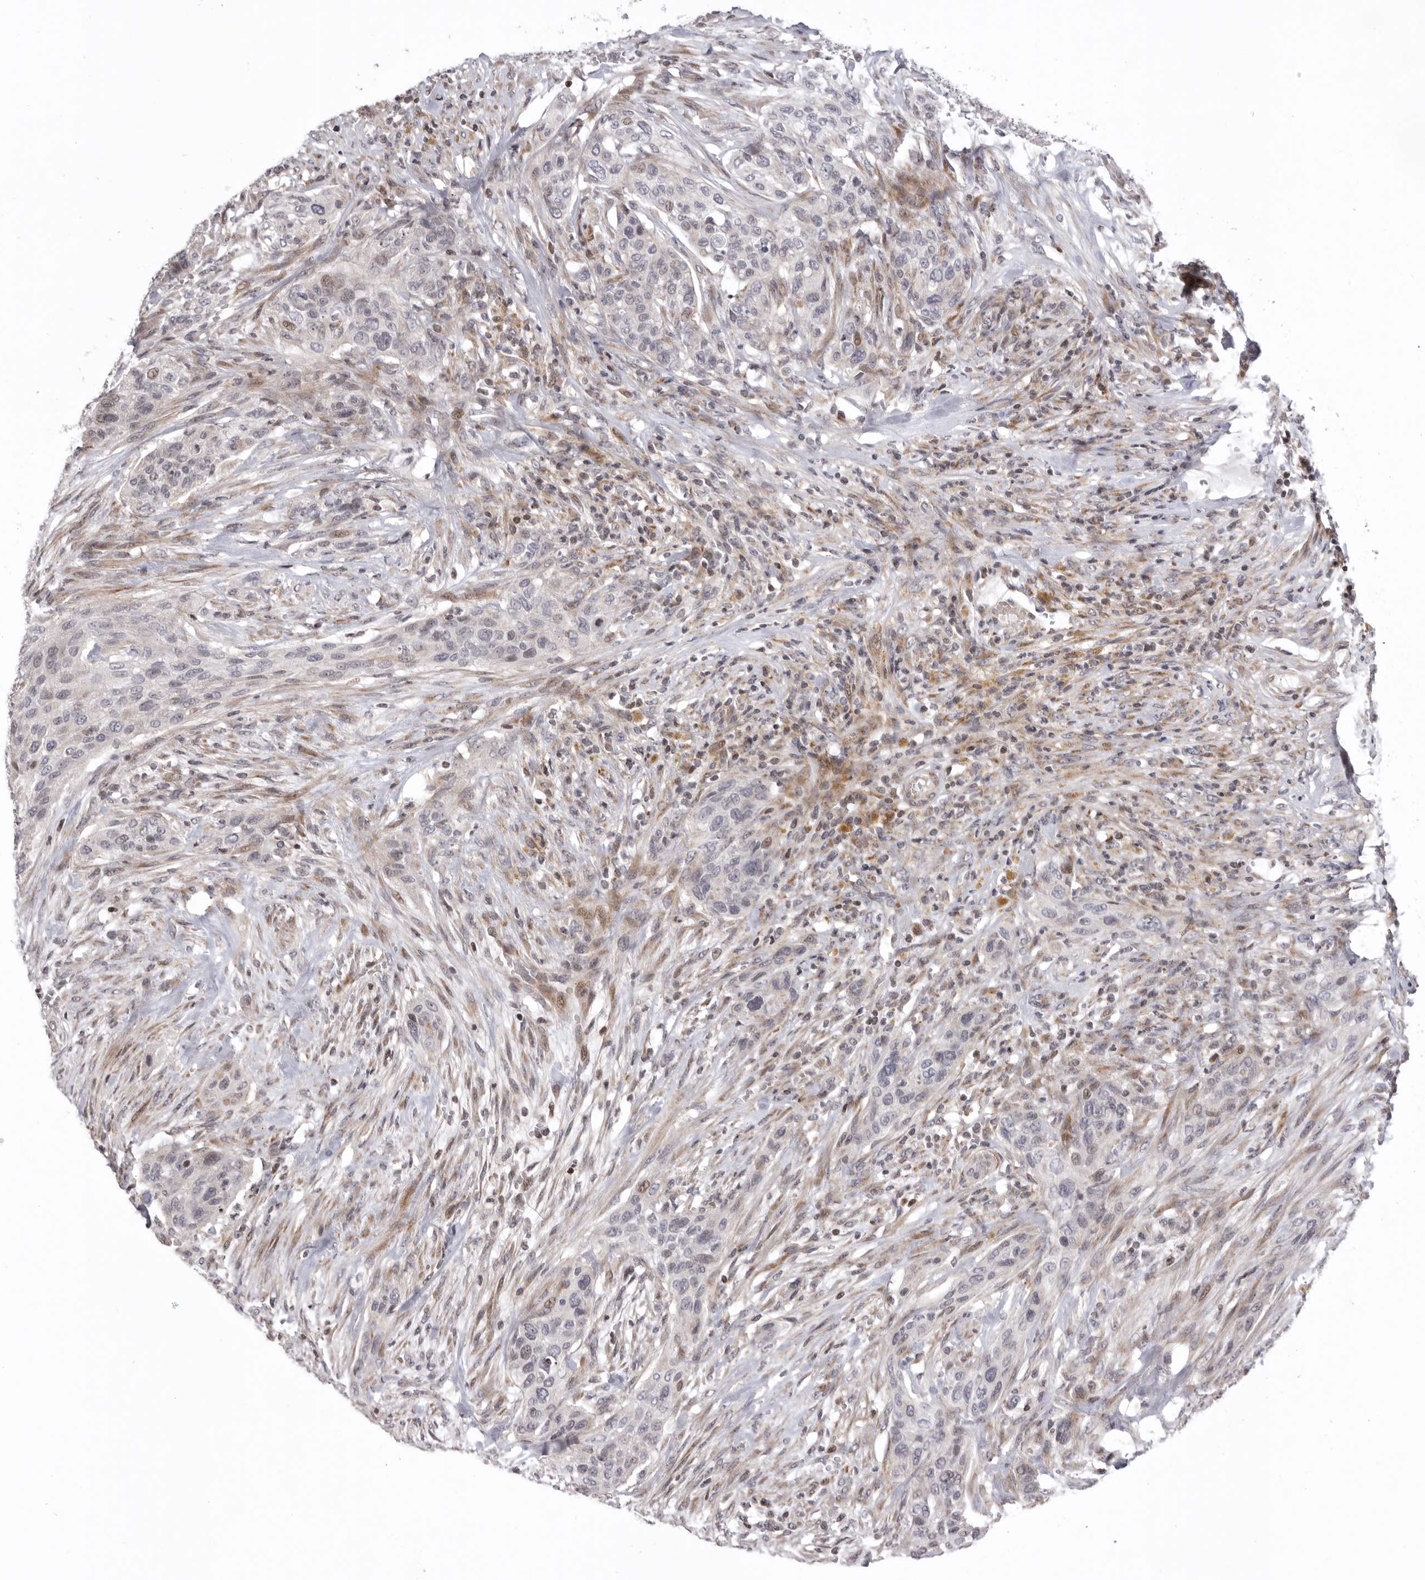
{"staining": {"intensity": "moderate", "quantity": "<25%", "location": "nuclear"}, "tissue": "urothelial cancer", "cell_type": "Tumor cells", "image_type": "cancer", "snomed": [{"axis": "morphology", "description": "Urothelial carcinoma, High grade"}, {"axis": "topography", "description": "Urinary bladder"}], "caption": "About <25% of tumor cells in human high-grade urothelial carcinoma reveal moderate nuclear protein staining as visualized by brown immunohistochemical staining.", "gene": "AZIN1", "patient": {"sex": "male", "age": 35}}